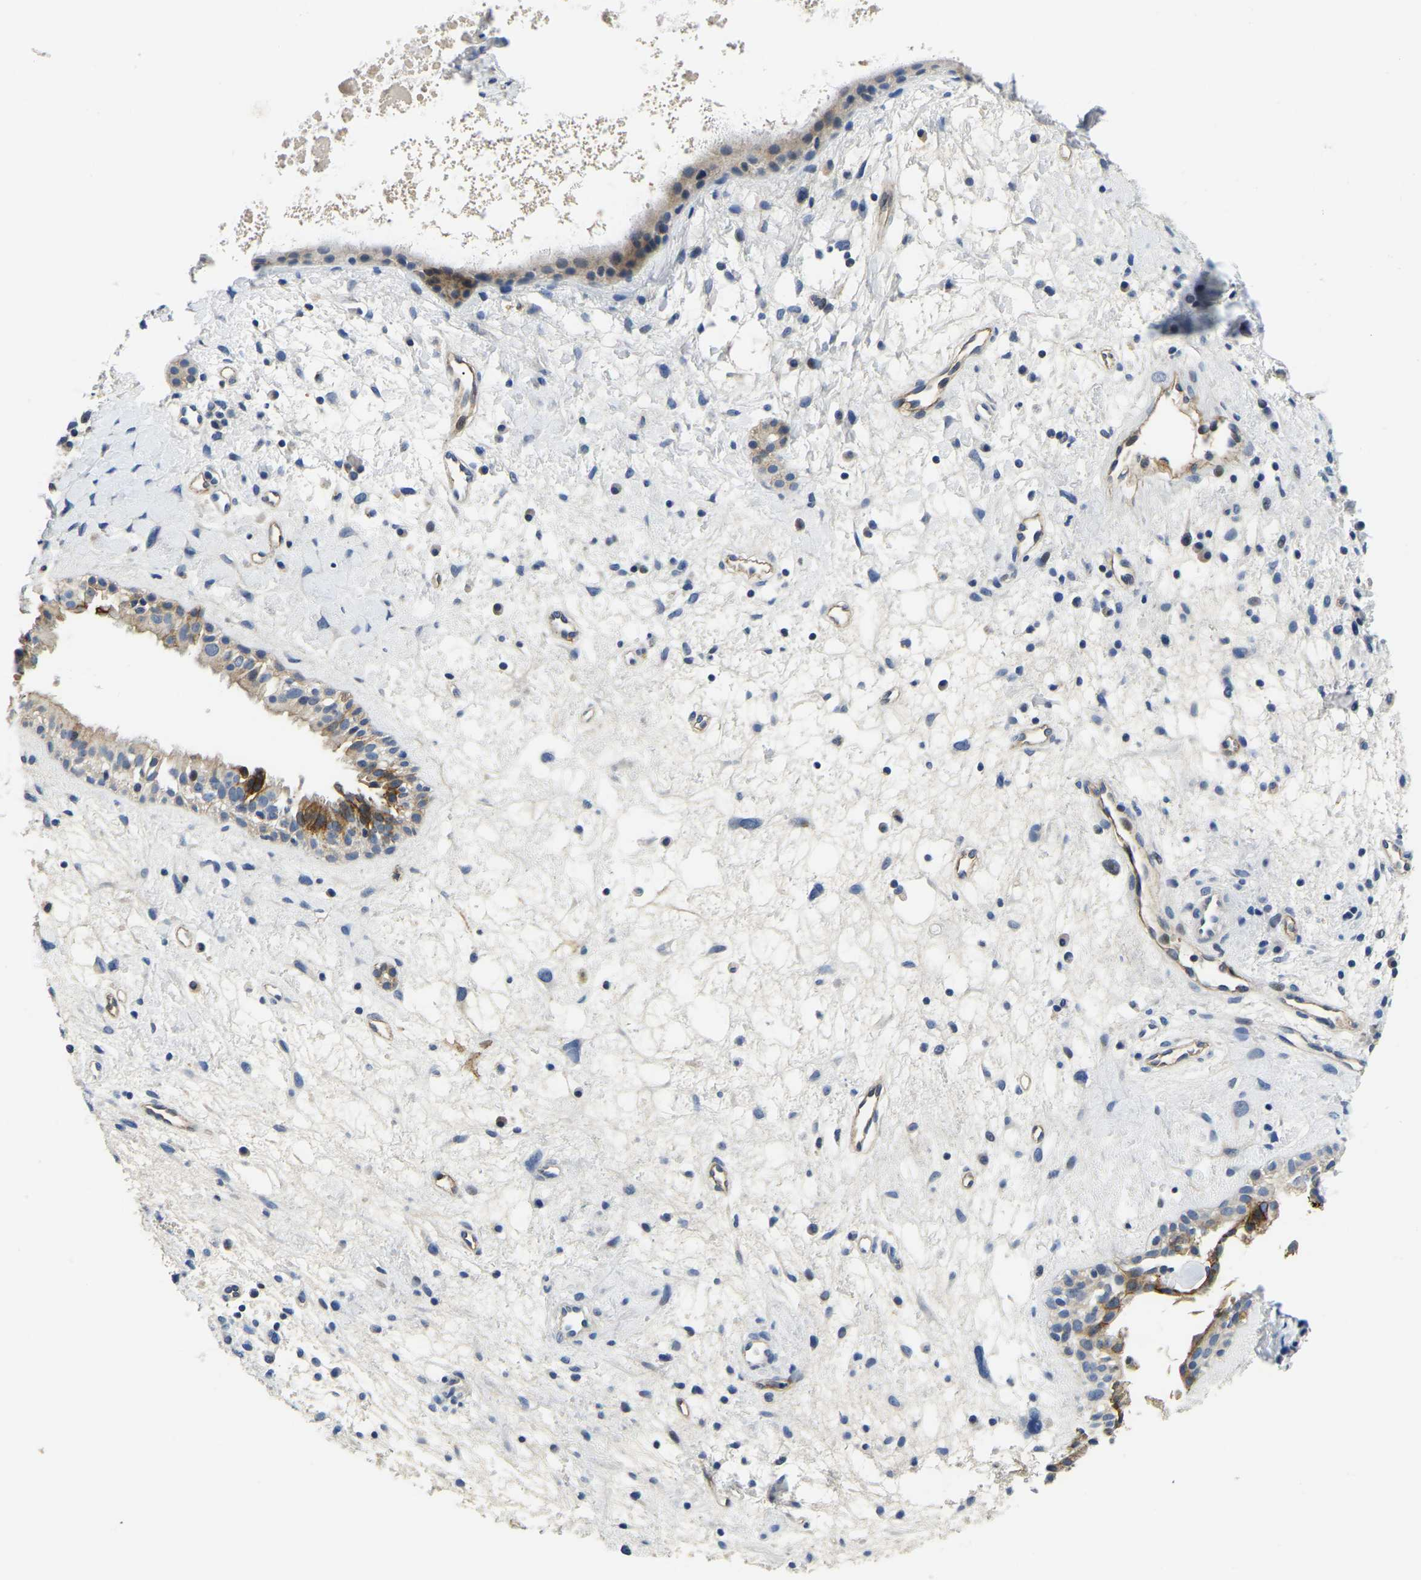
{"staining": {"intensity": "moderate", "quantity": "25%-75%", "location": "cytoplasmic/membranous"}, "tissue": "nasopharynx", "cell_type": "Respiratory epithelial cells", "image_type": "normal", "snomed": [{"axis": "morphology", "description": "Normal tissue, NOS"}, {"axis": "topography", "description": "Nasopharynx"}], "caption": "A brown stain highlights moderate cytoplasmic/membranous positivity of a protein in respiratory epithelial cells of unremarkable nasopharynx. Nuclei are stained in blue.", "gene": "ITGA2", "patient": {"sex": "male", "age": 22}}